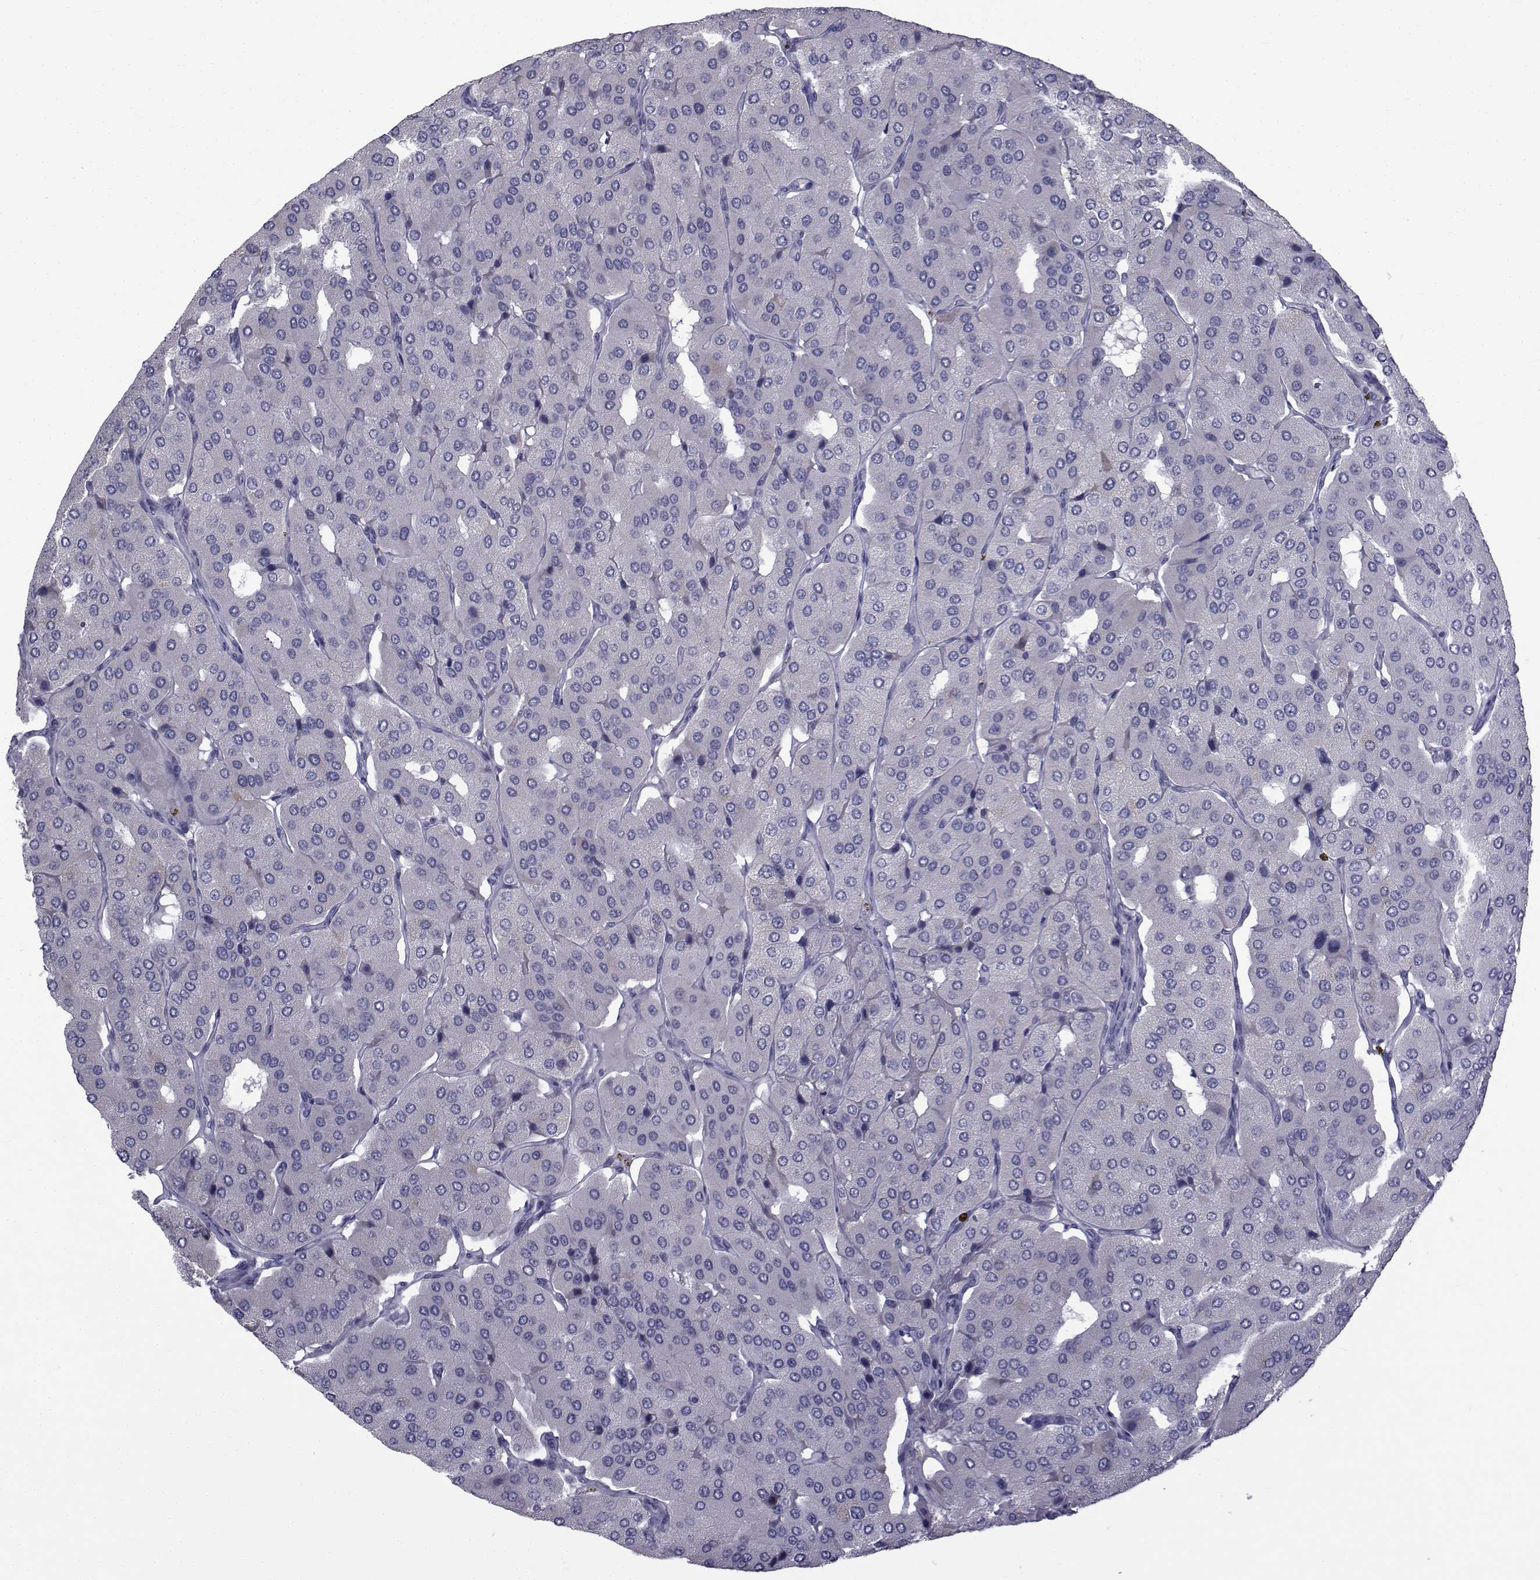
{"staining": {"intensity": "negative", "quantity": "none", "location": "none"}, "tissue": "parathyroid gland", "cell_type": "Glandular cells", "image_type": "normal", "snomed": [{"axis": "morphology", "description": "Normal tissue, NOS"}, {"axis": "morphology", "description": "Adenoma, NOS"}, {"axis": "topography", "description": "Parathyroid gland"}], "caption": "Glandular cells show no significant protein staining in unremarkable parathyroid gland. (DAB (3,3'-diaminobenzidine) immunohistochemistry (IHC) visualized using brightfield microscopy, high magnification).", "gene": "FDXR", "patient": {"sex": "female", "age": 86}}